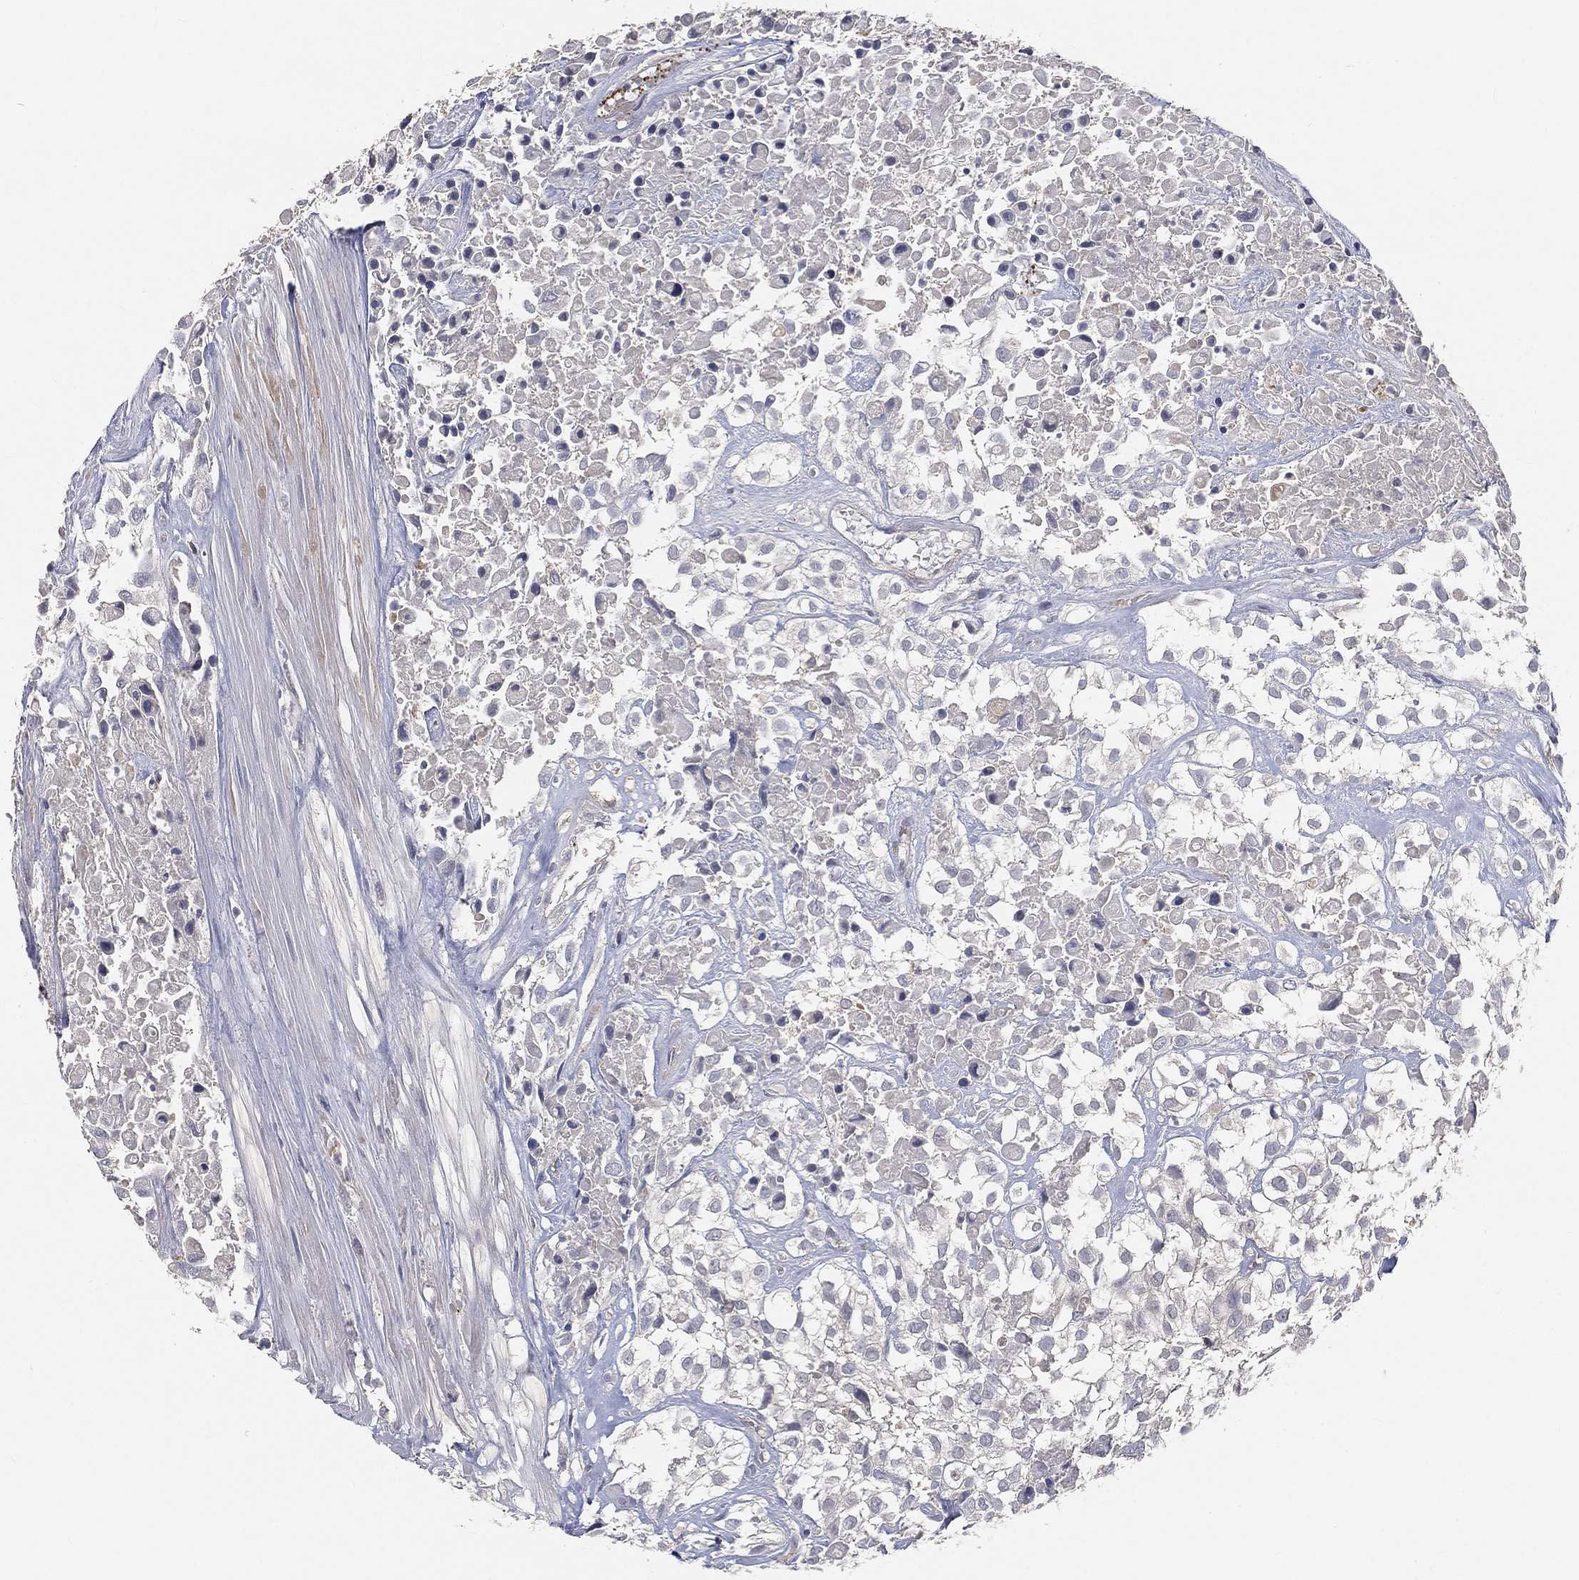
{"staining": {"intensity": "negative", "quantity": "none", "location": "none"}, "tissue": "urothelial cancer", "cell_type": "Tumor cells", "image_type": "cancer", "snomed": [{"axis": "morphology", "description": "Urothelial carcinoma, High grade"}, {"axis": "topography", "description": "Urinary bladder"}], "caption": "An immunohistochemistry micrograph of urothelial cancer is shown. There is no staining in tumor cells of urothelial cancer.", "gene": "MAPK1", "patient": {"sex": "male", "age": 56}}